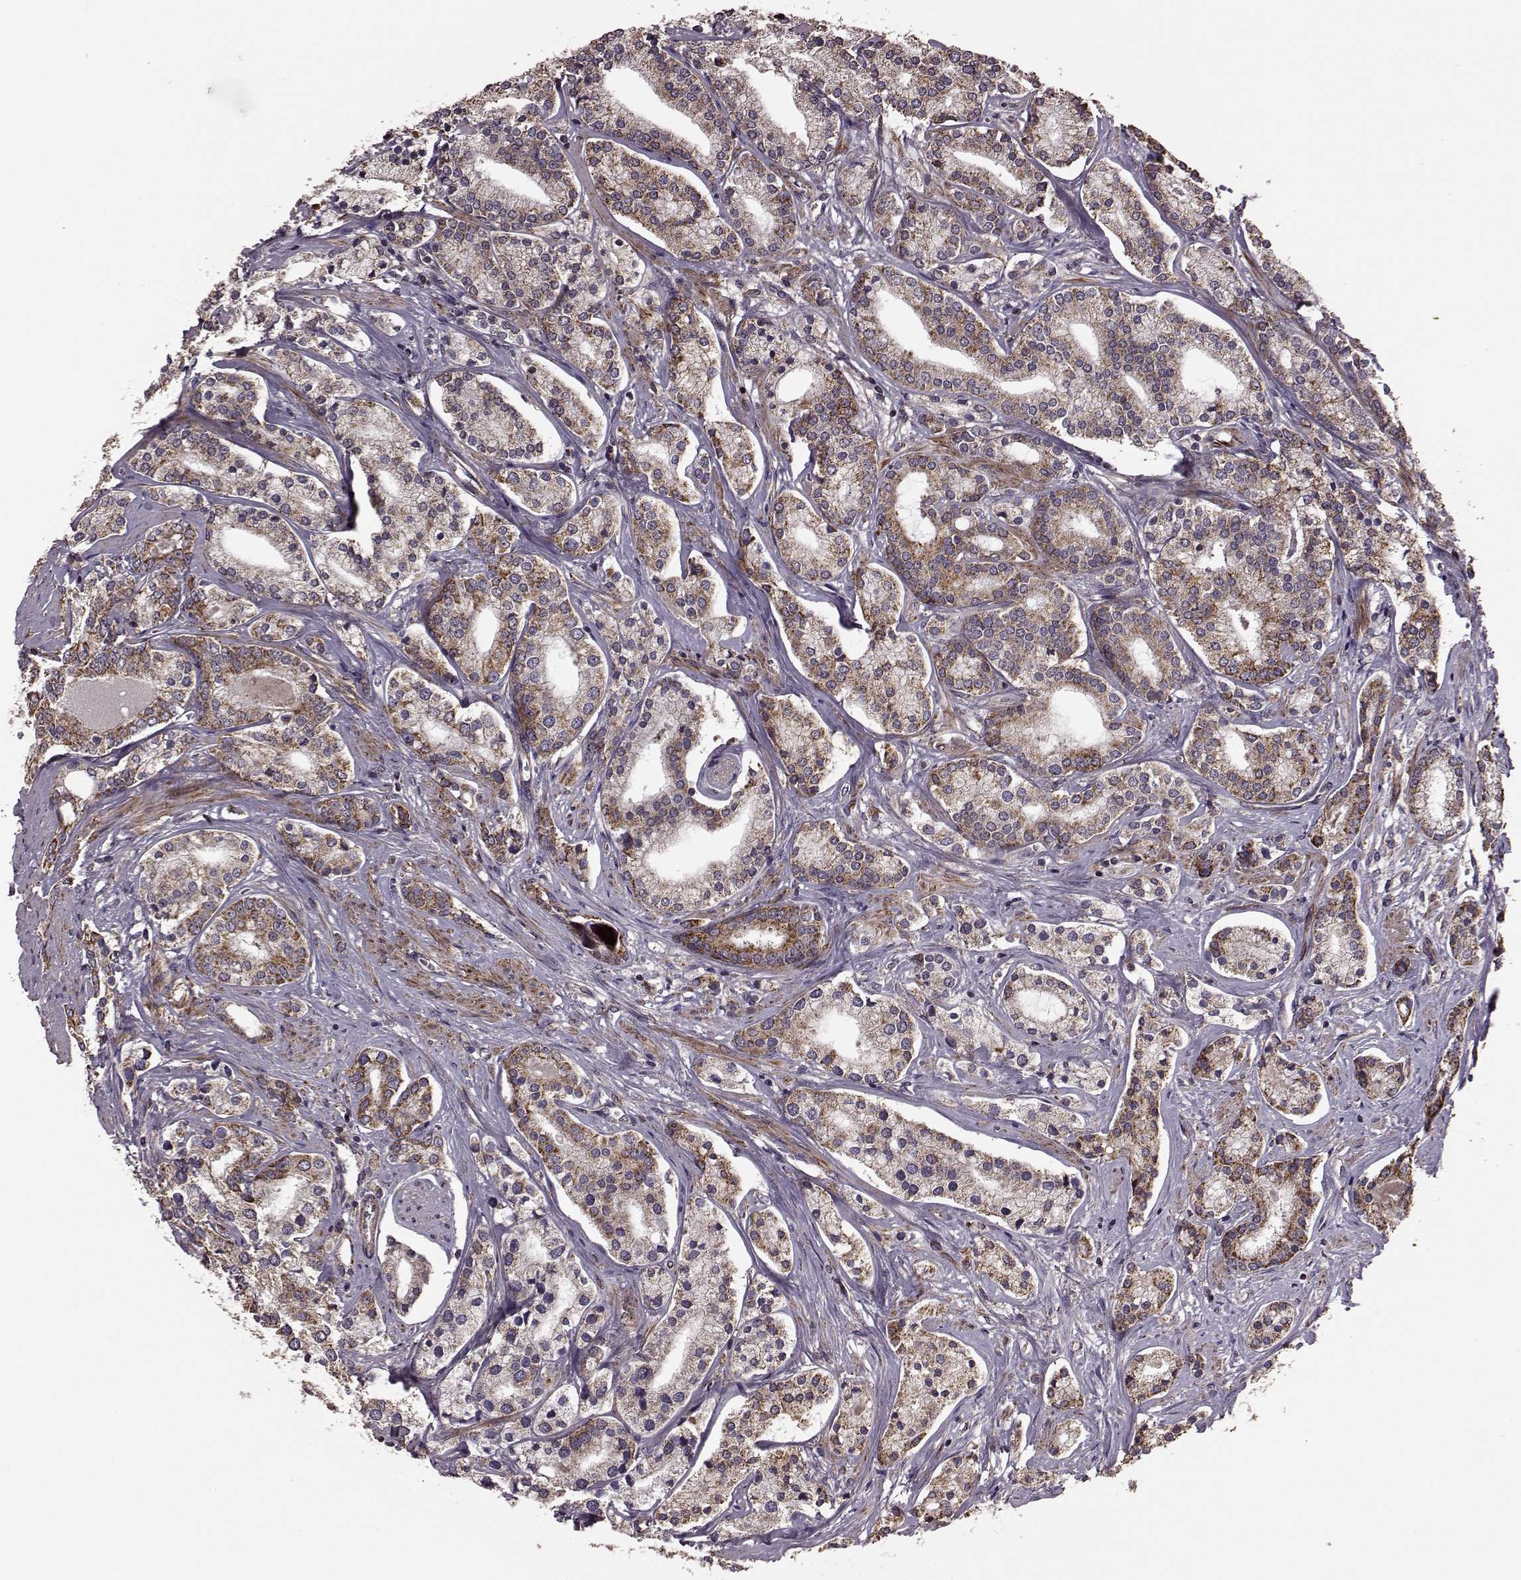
{"staining": {"intensity": "strong", "quantity": ">75%", "location": "cytoplasmic/membranous"}, "tissue": "prostate cancer", "cell_type": "Tumor cells", "image_type": "cancer", "snomed": [{"axis": "morphology", "description": "Adenocarcinoma, High grade"}, {"axis": "topography", "description": "Prostate"}], "caption": "A high amount of strong cytoplasmic/membranous staining is identified in about >75% of tumor cells in prostate cancer (high-grade adenocarcinoma) tissue.", "gene": "PUDP", "patient": {"sex": "male", "age": 58}}